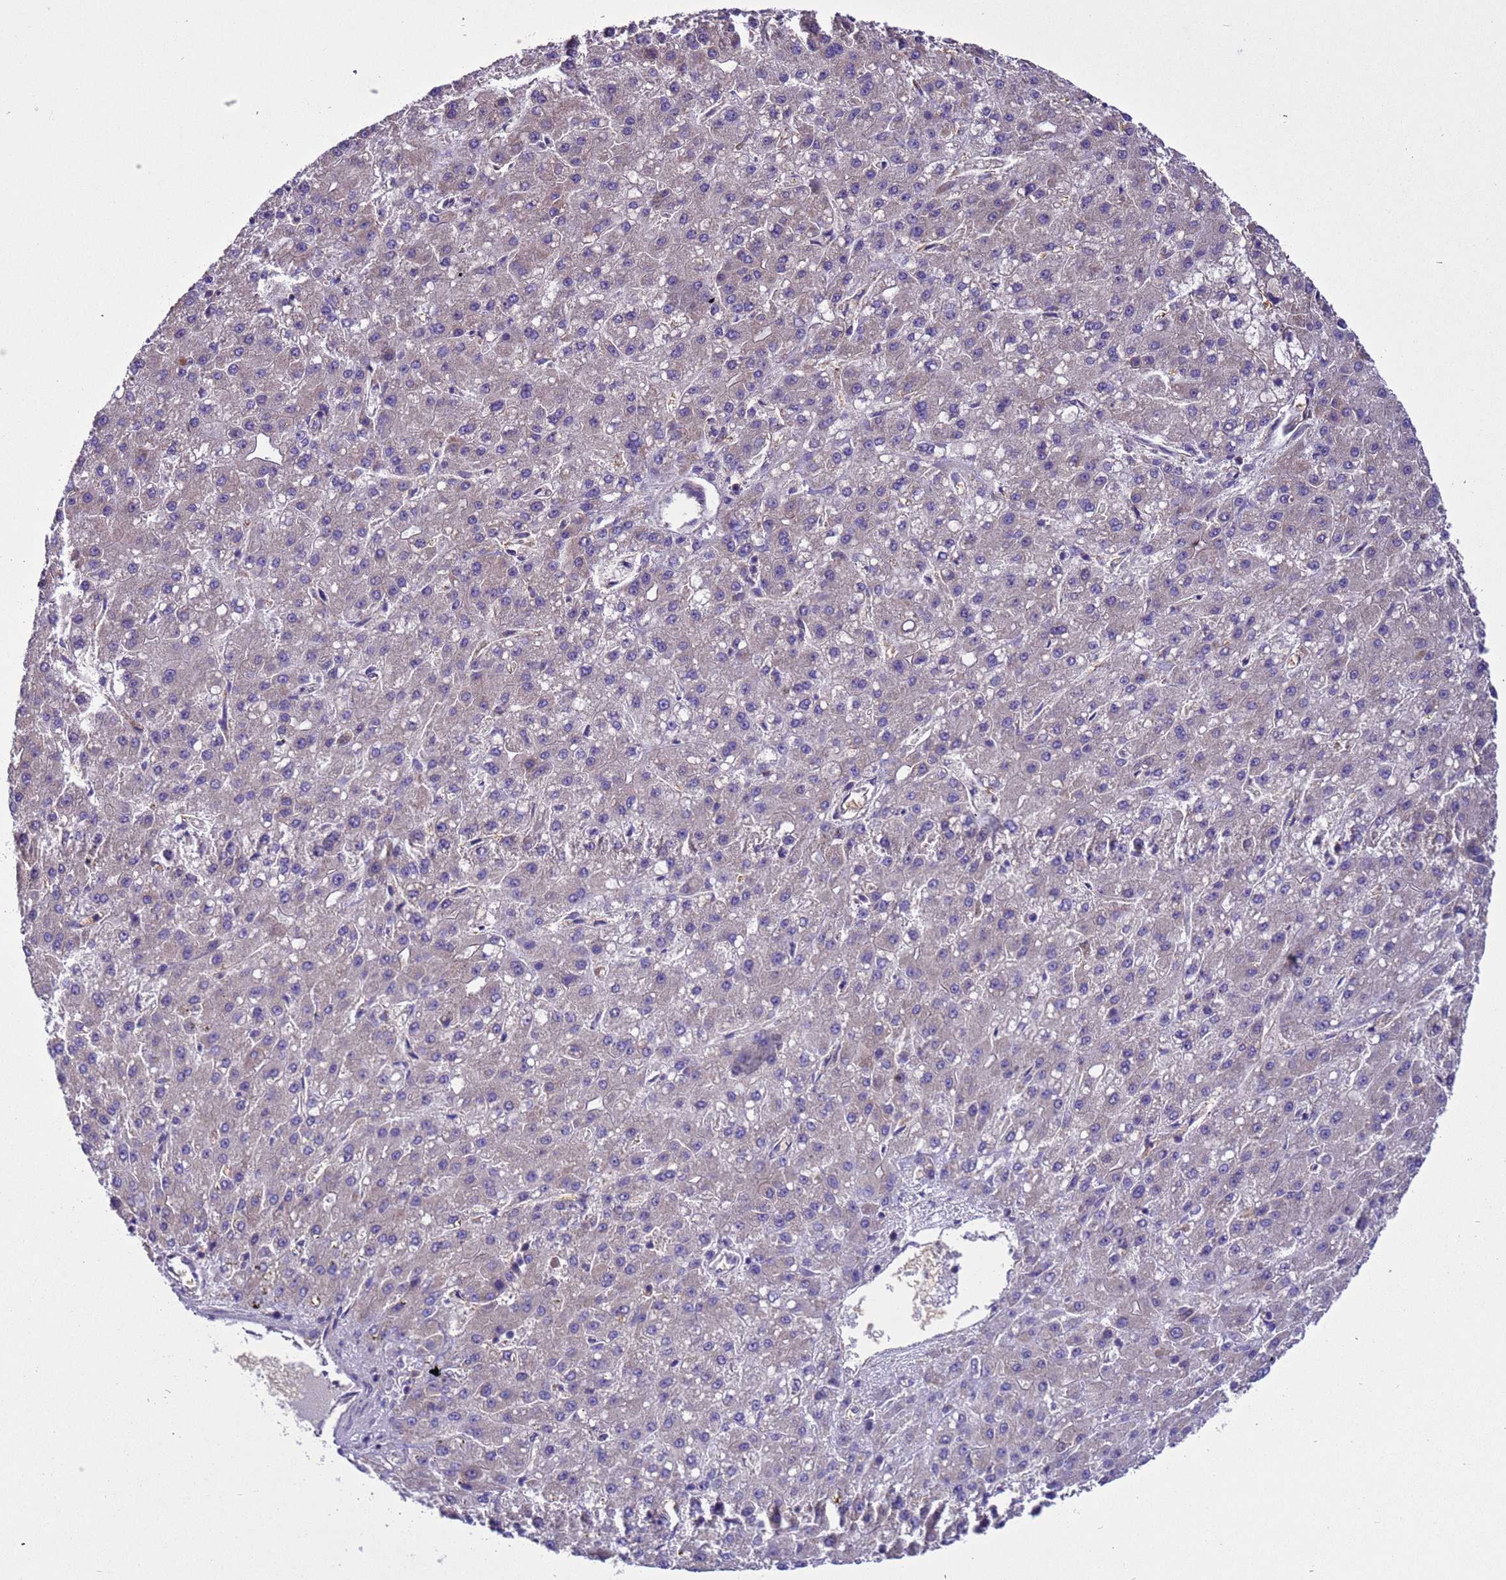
{"staining": {"intensity": "weak", "quantity": "<25%", "location": "cytoplasmic/membranous"}, "tissue": "liver cancer", "cell_type": "Tumor cells", "image_type": "cancer", "snomed": [{"axis": "morphology", "description": "Carcinoma, Hepatocellular, NOS"}, {"axis": "topography", "description": "Liver"}], "caption": "Immunohistochemistry of human liver cancer (hepatocellular carcinoma) displays no expression in tumor cells. (Brightfield microscopy of DAB (3,3'-diaminobenzidine) immunohistochemistry at high magnification).", "gene": "ARHGAP12", "patient": {"sex": "male", "age": 67}}